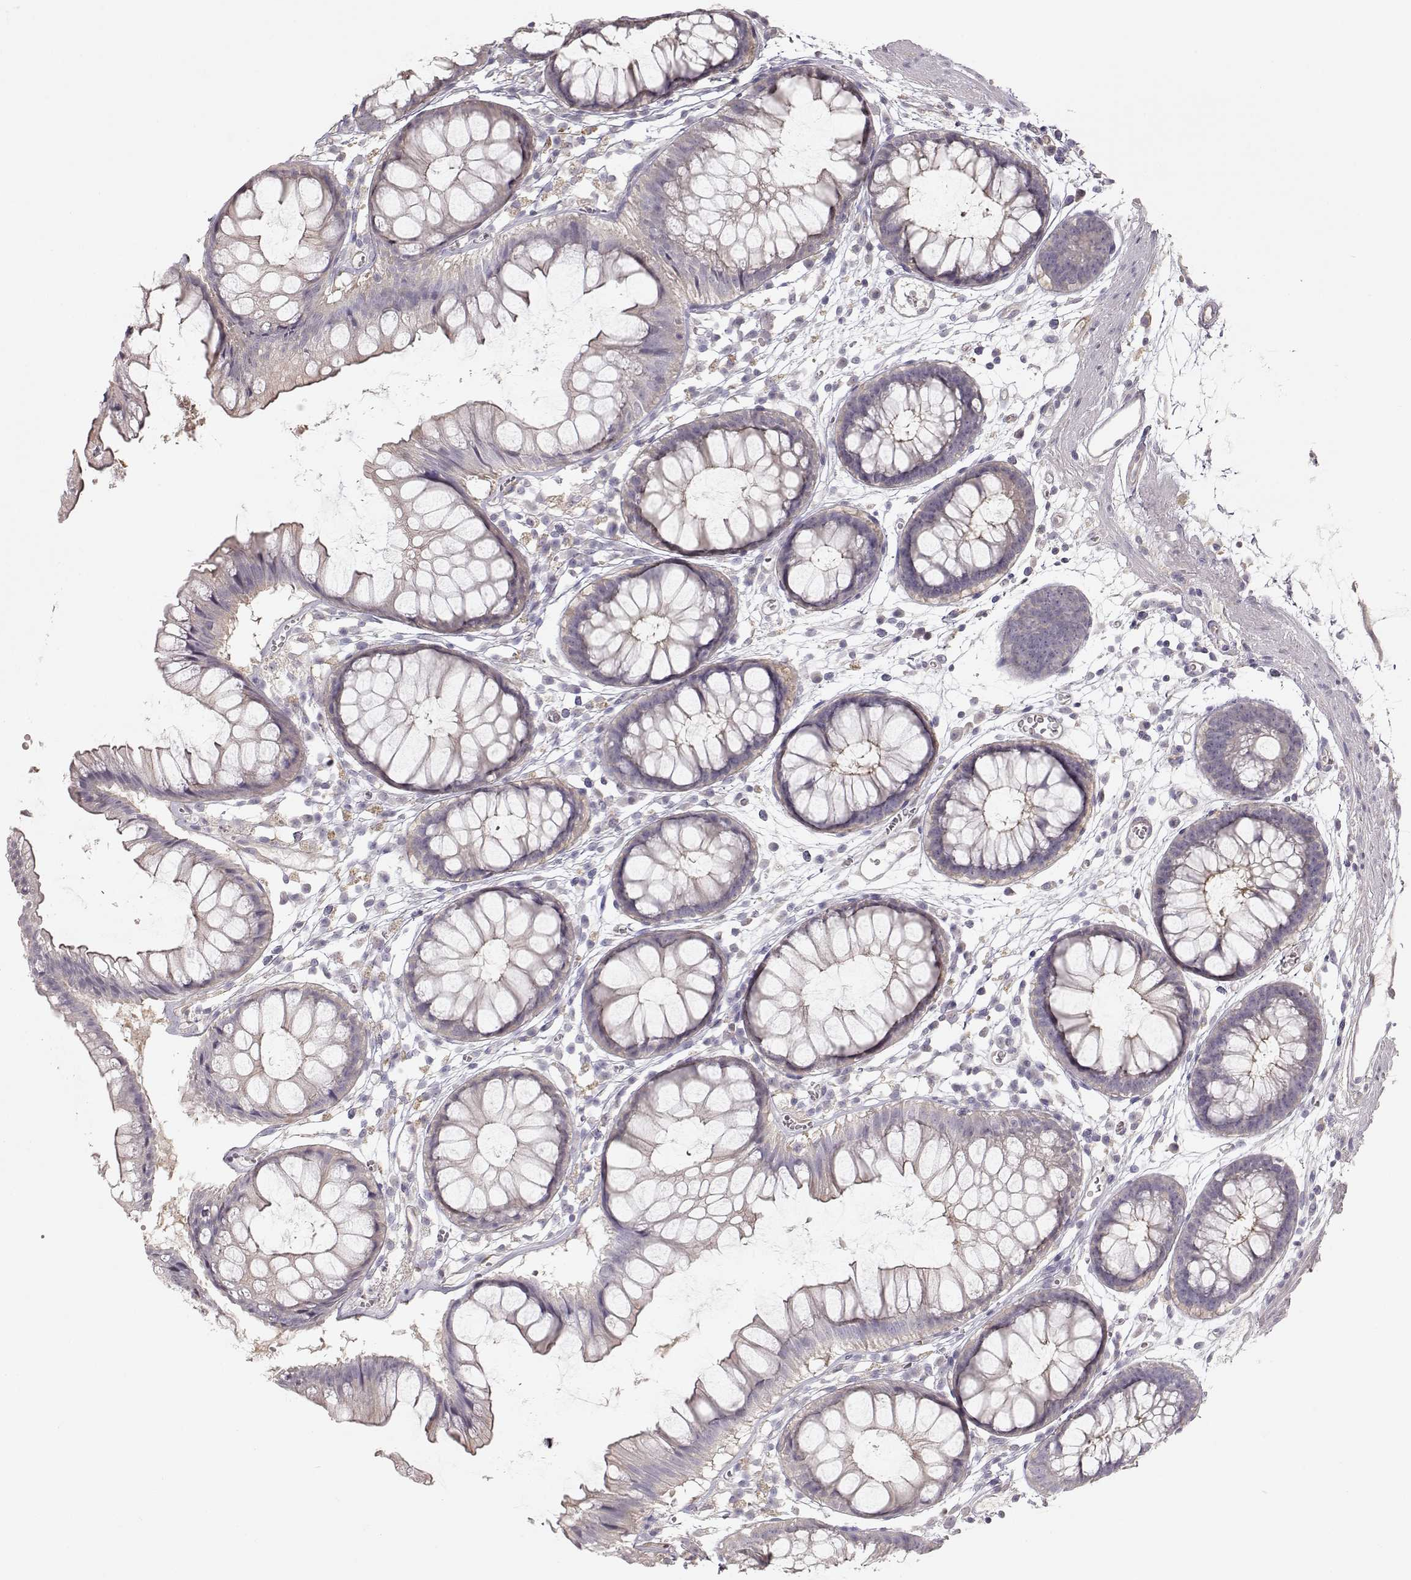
{"staining": {"intensity": "negative", "quantity": "none", "location": "none"}, "tissue": "colon", "cell_type": "Endothelial cells", "image_type": "normal", "snomed": [{"axis": "morphology", "description": "Normal tissue, NOS"}, {"axis": "morphology", "description": "Adenocarcinoma, NOS"}, {"axis": "topography", "description": "Colon"}], "caption": "Endothelial cells are negative for brown protein staining in benign colon. (Stains: DAB immunohistochemistry with hematoxylin counter stain, Microscopy: brightfield microscopy at high magnification).", "gene": "ARHGAP8", "patient": {"sex": "male", "age": 65}}